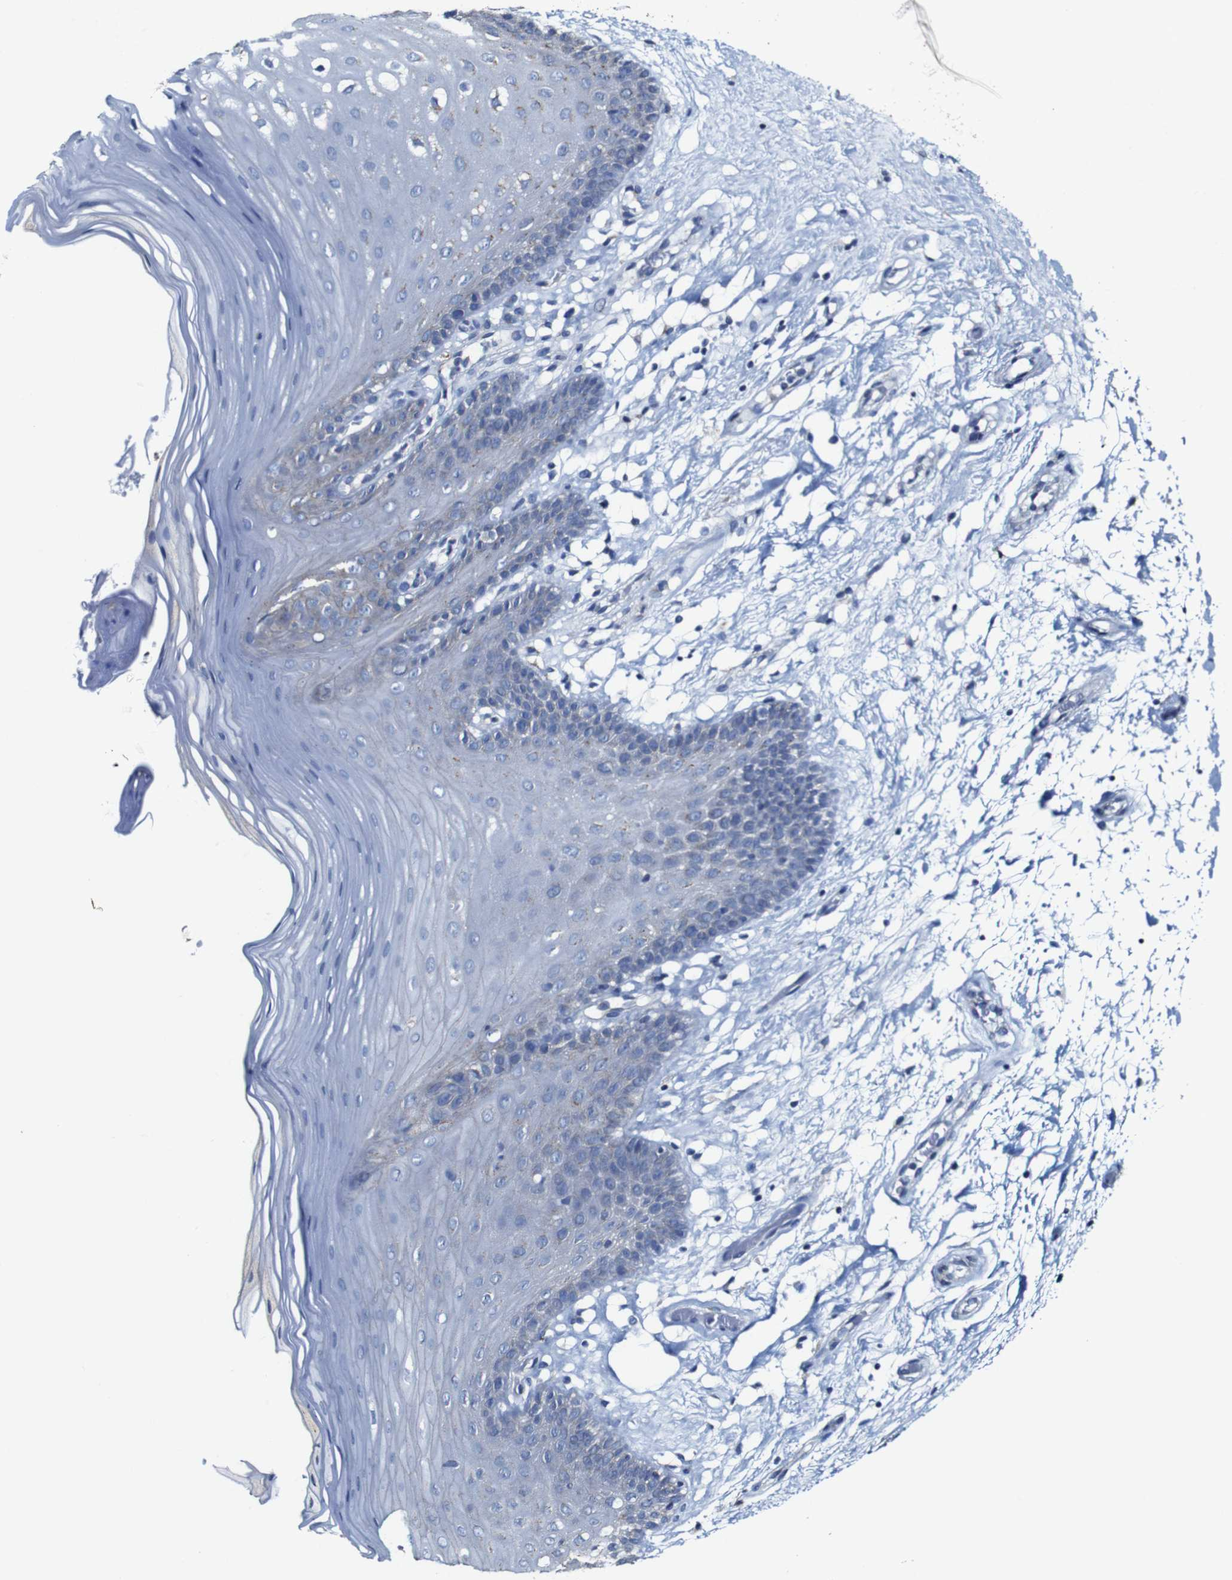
{"staining": {"intensity": "weak", "quantity": "<25%", "location": "cytoplasmic/membranous"}, "tissue": "oral mucosa", "cell_type": "Squamous epithelial cells", "image_type": "normal", "snomed": [{"axis": "morphology", "description": "Normal tissue, NOS"}, {"axis": "morphology", "description": "Squamous cell carcinoma, NOS"}, {"axis": "topography", "description": "Skeletal muscle"}, {"axis": "topography", "description": "Oral tissue"}, {"axis": "topography", "description": "Head-Neck"}], "caption": "This photomicrograph is of unremarkable oral mucosa stained with immunohistochemistry to label a protein in brown with the nuclei are counter-stained blue. There is no staining in squamous epithelial cells. Nuclei are stained in blue.", "gene": "CSF1R", "patient": {"sex": "male", "age": 71}}